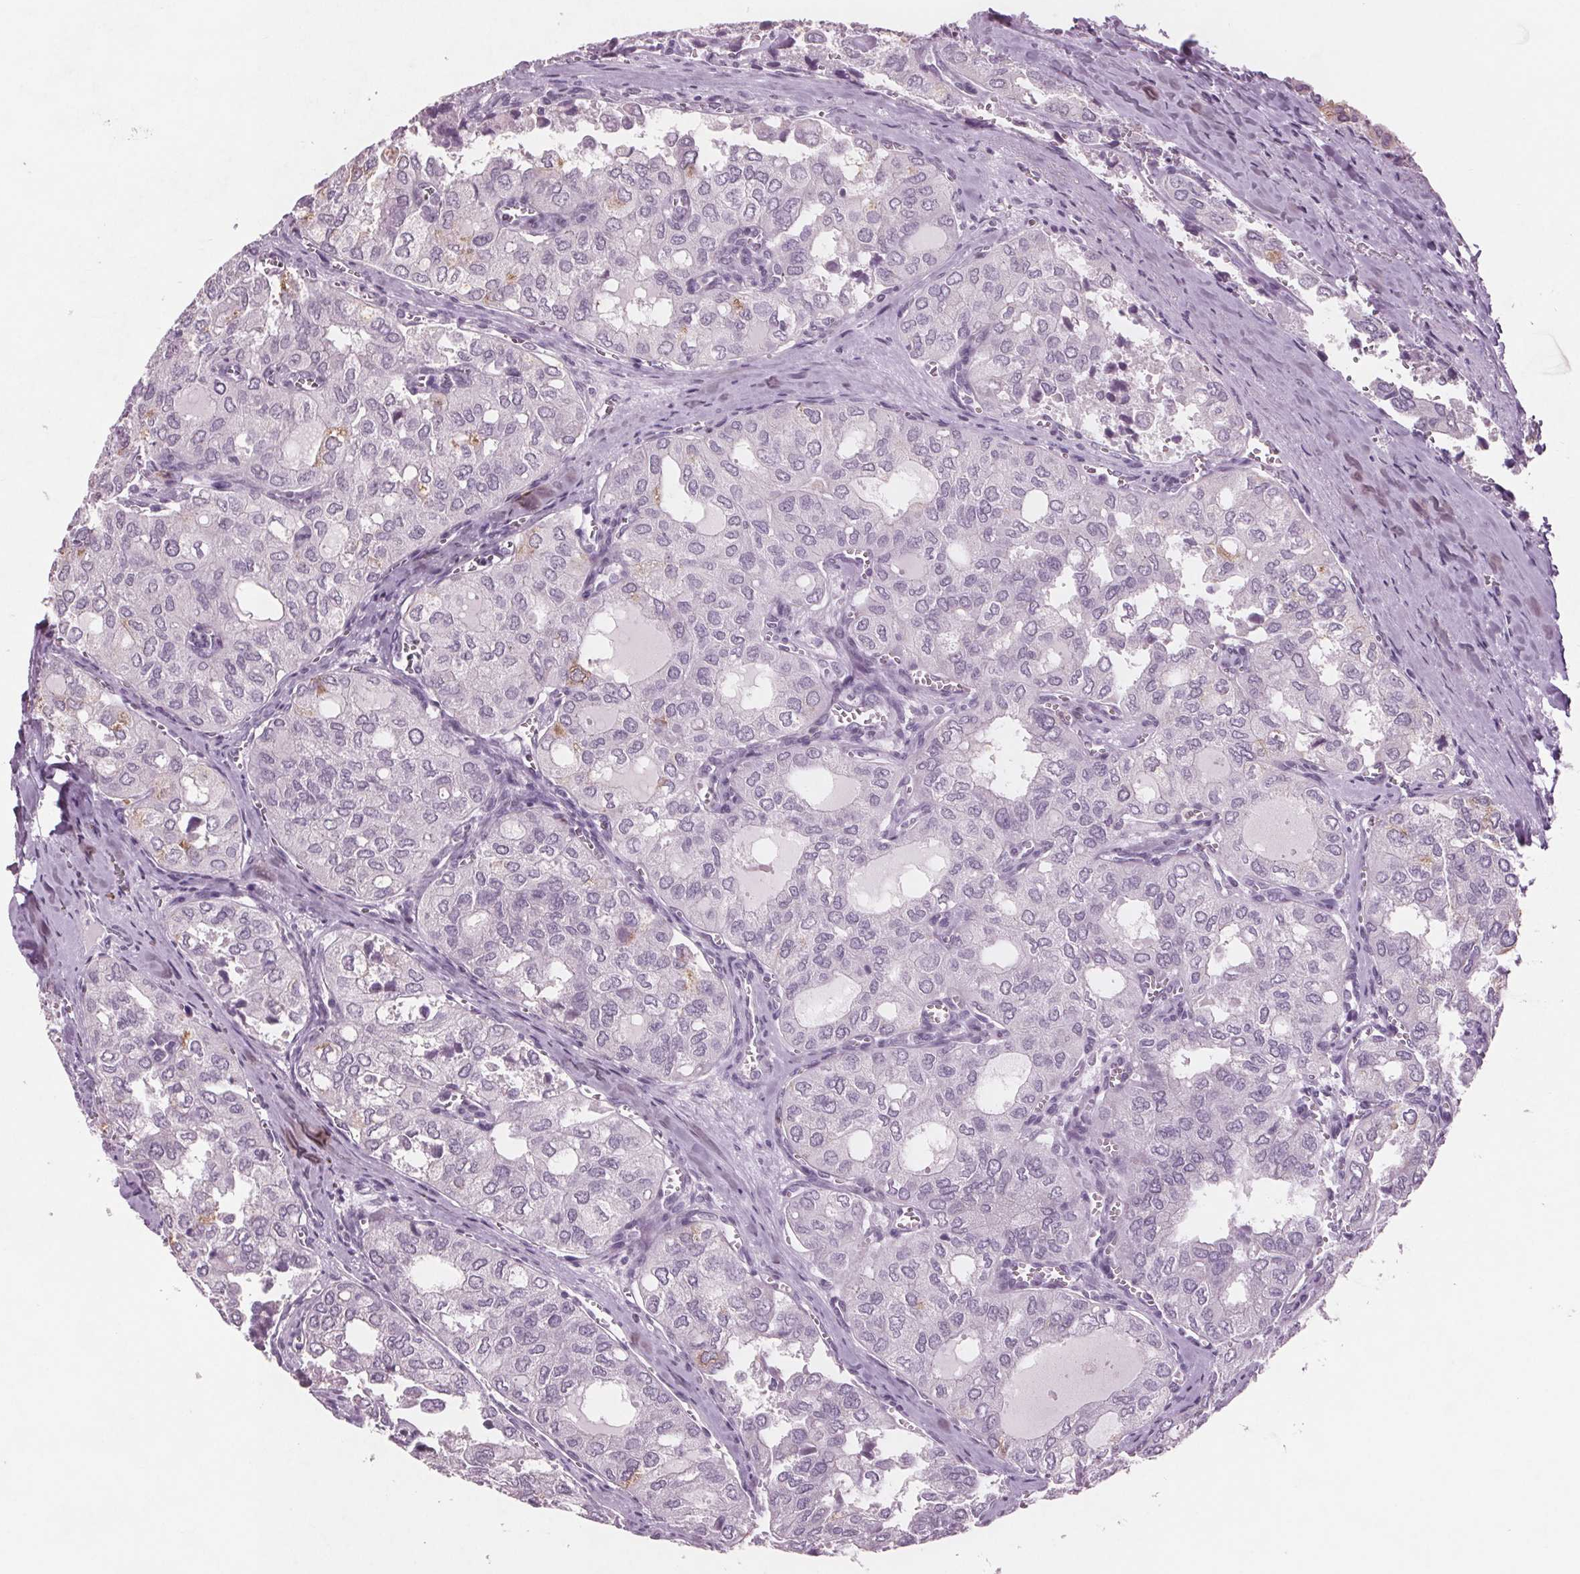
{"staining": {"intensity": "negative", "quantity": "none", "location": "none"}, "tissue": "thyroid cancer", "cell_type": "Tumor cells", "image_type": "cancer", "snomed": [{"axis": "morphology", "description": "Follicular adenoma carcinoma, NOS"}, {"axis": "topography", "description": "Thyroid gland"}], "caption": "Tumor cells show no significant protein positivity in follicular adenoma carcinoma (thyroid).", "gene": "PTPN14", "patient": {"sex": "male", "age": 75}}